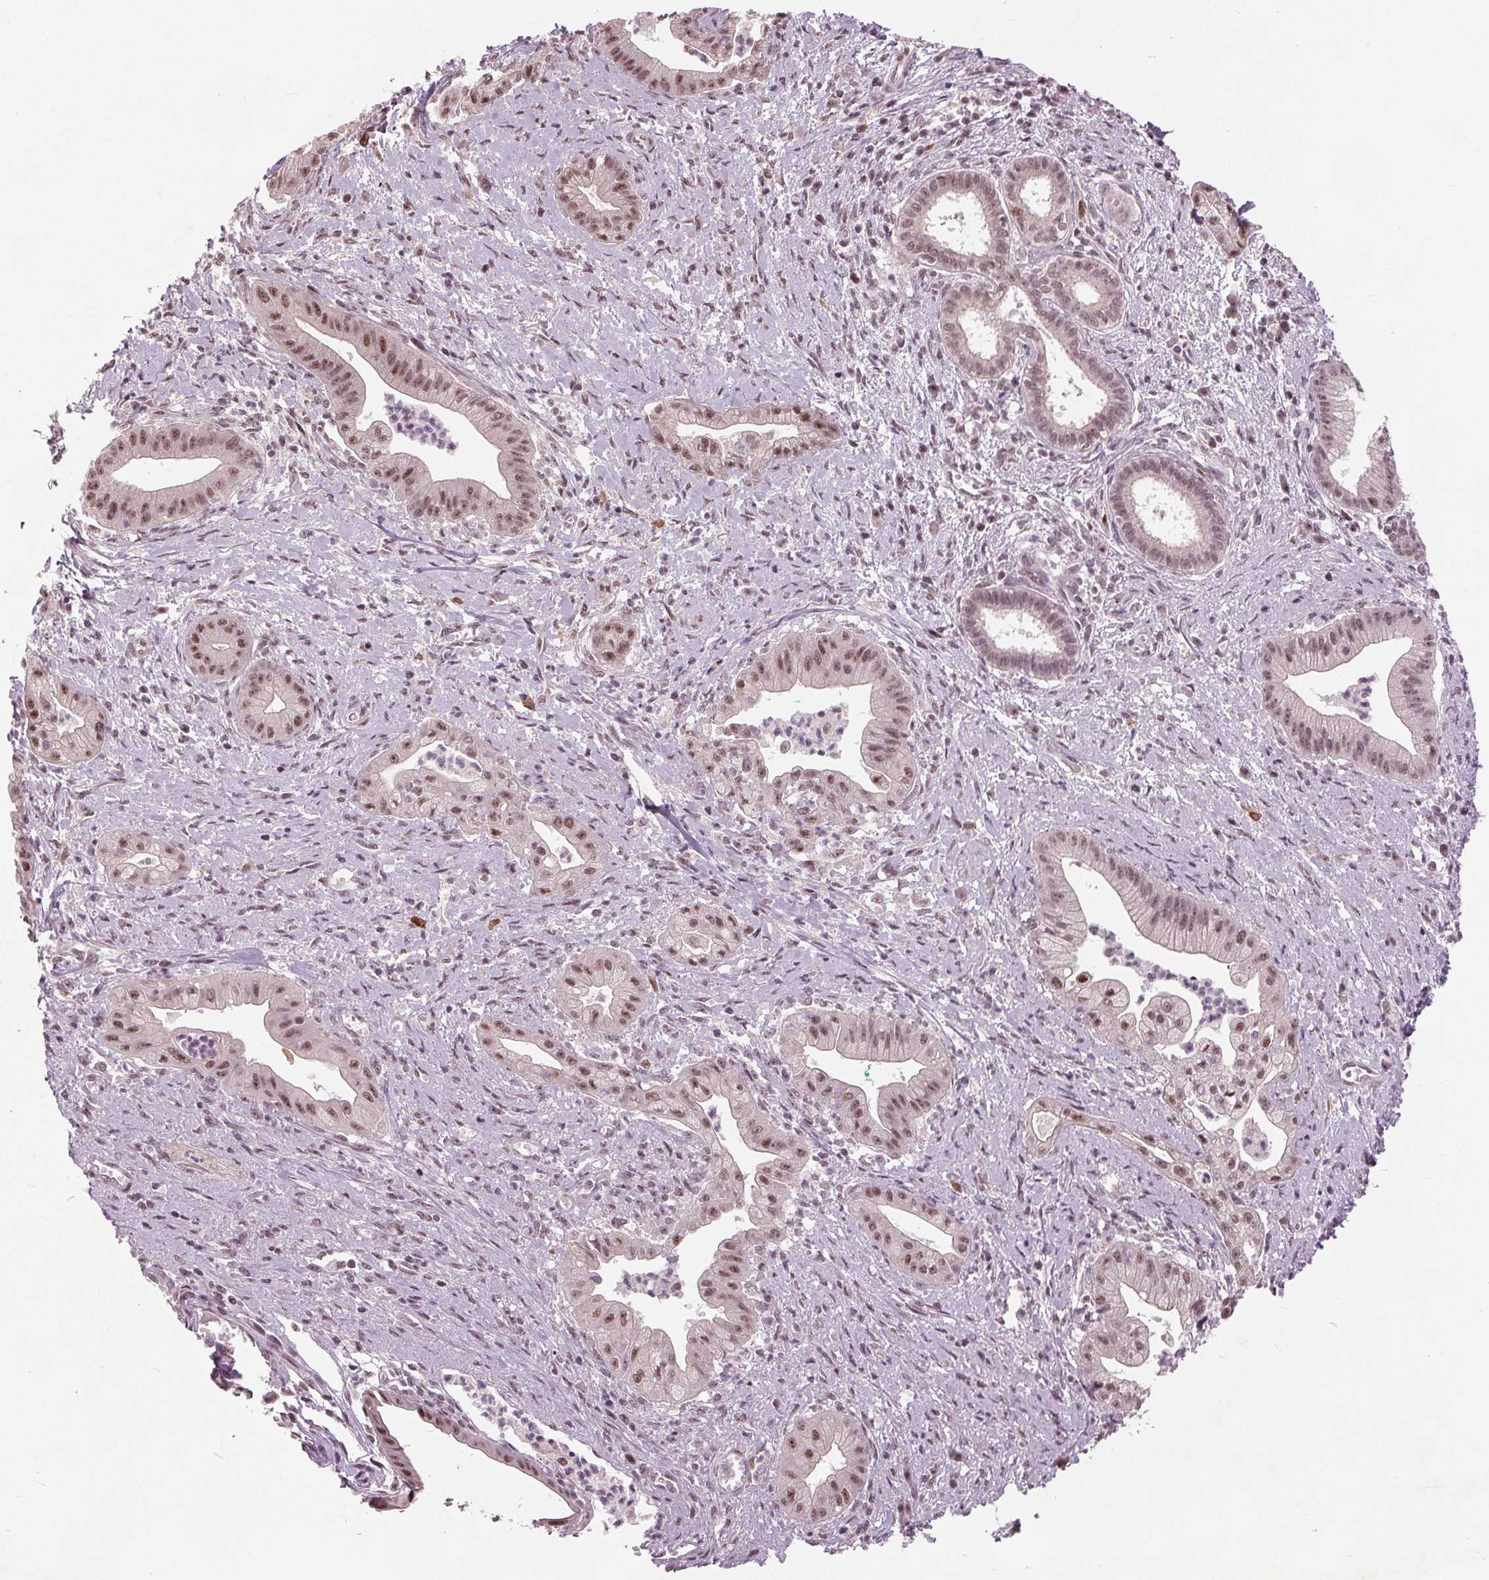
{"staining": {"intensity": "moderate", "quantity": ">75%", "location": "nuclear"}, "tissue": "pancreatic cancer", "cell_type": "Tumor cells", "image_type": "cancer", "snomed": [{"axis": "morphology", "description": "Normal tissue, NOS"}, {"axis": "morphology", "description": "Adenocarcinoma, NOS"}, {"axis": "topography", "description": "Lymph node"}, {"axis": "topography", "description": "Pancreas"}], "caption": "Tumor cells exhibit medium levels of moderate nuclear expression in approximately >75% of cells in pancreatic adenocarcinoma.", "gene": "TTC34", "patient": {"sex": "female", "age": 58}}